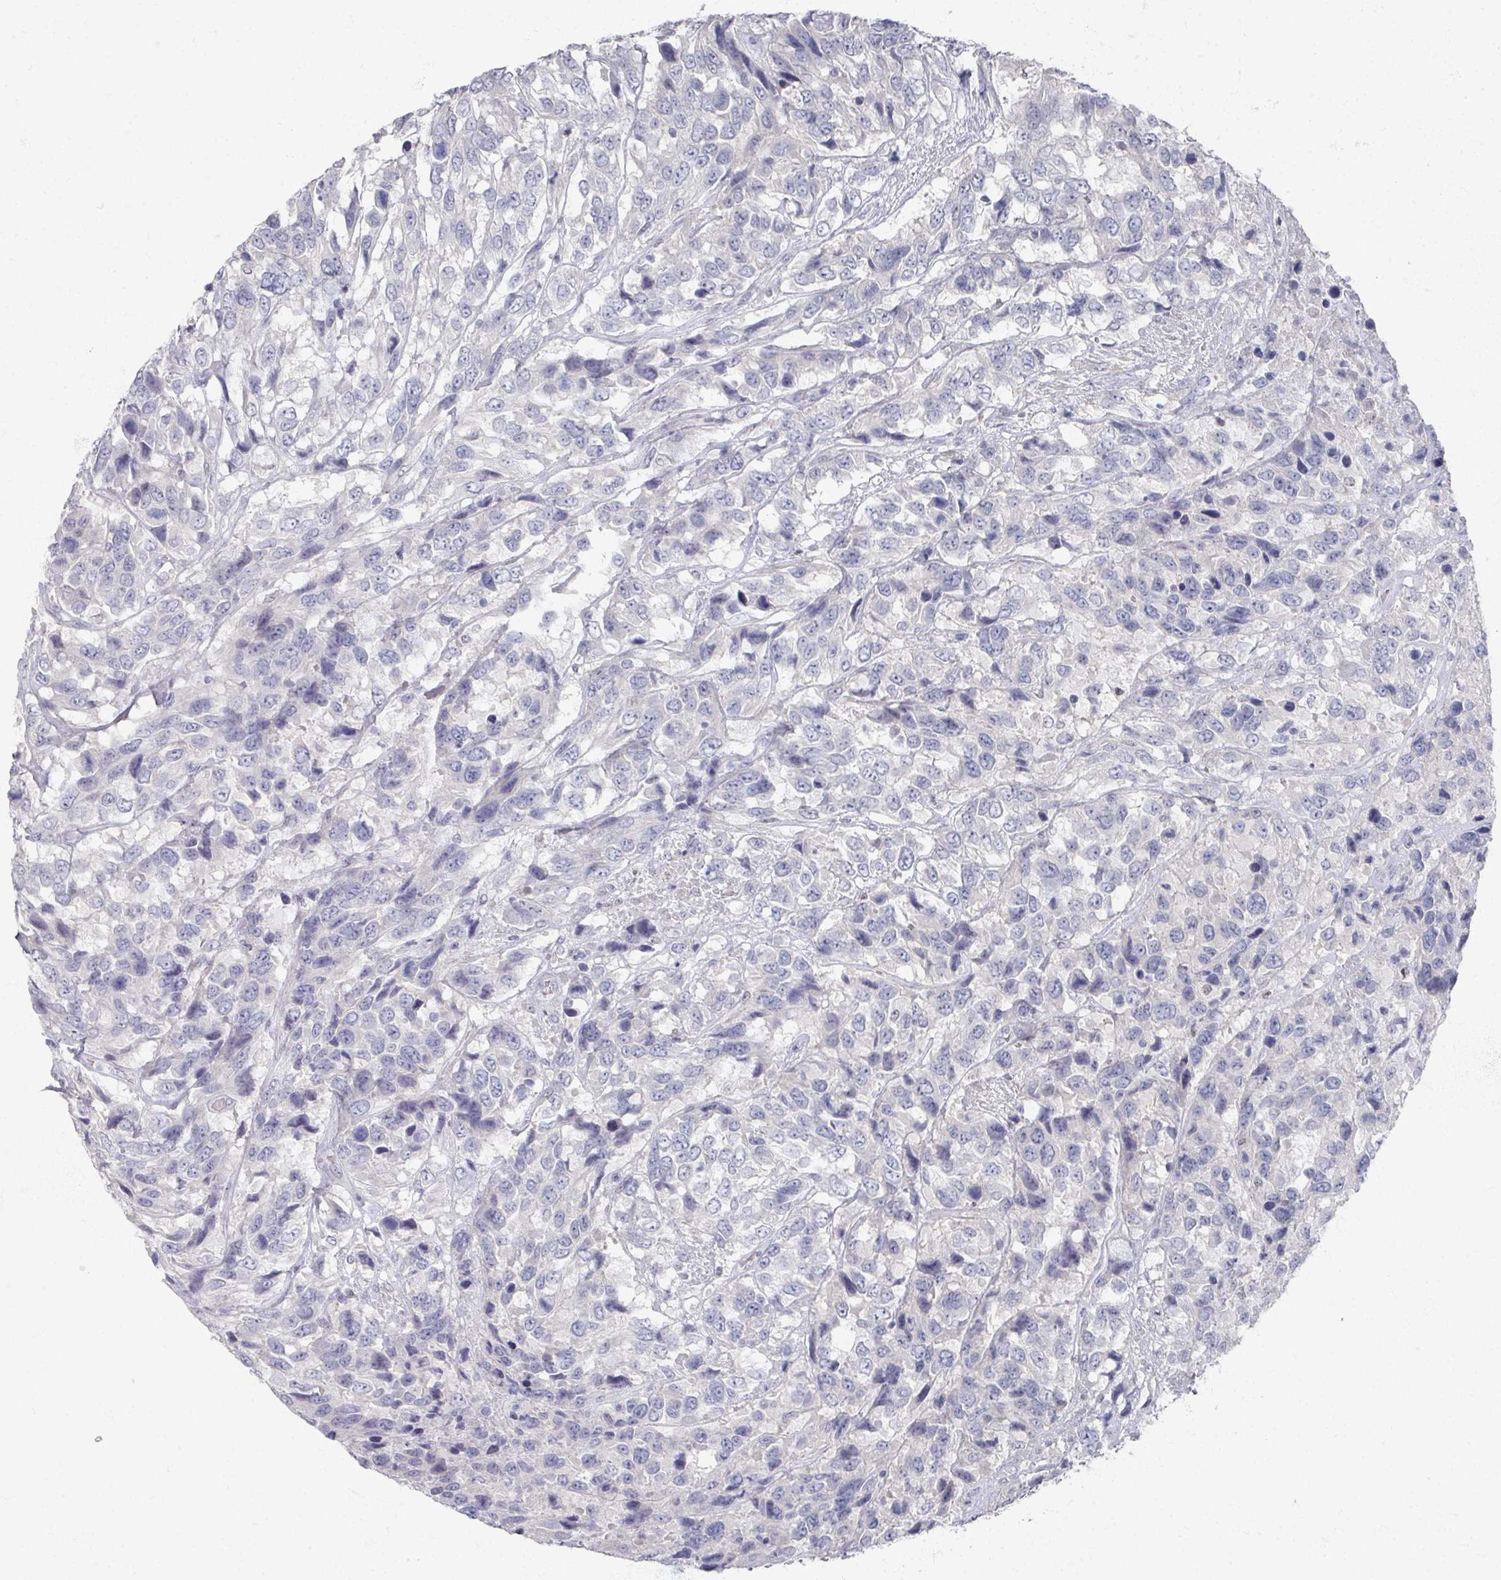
{"staining": {"intensity": "negative", "quantity": "none", "location": "none"}, "tissue": "urothelial cancer", "cell_type": "Tumor cells", "image_type": "cancer", "snomed": [{"axis": "morphology", "description": "Urothelial carcinoma, High grade"}, {"axis": "topography", "description": "Urinary bladder"}], "caption": "The IHC image has no significant expression in tumor cells of urothelial cancer tissue.", "gene": "TTYH3", "patient": {"sex": "female", "age": 70}}